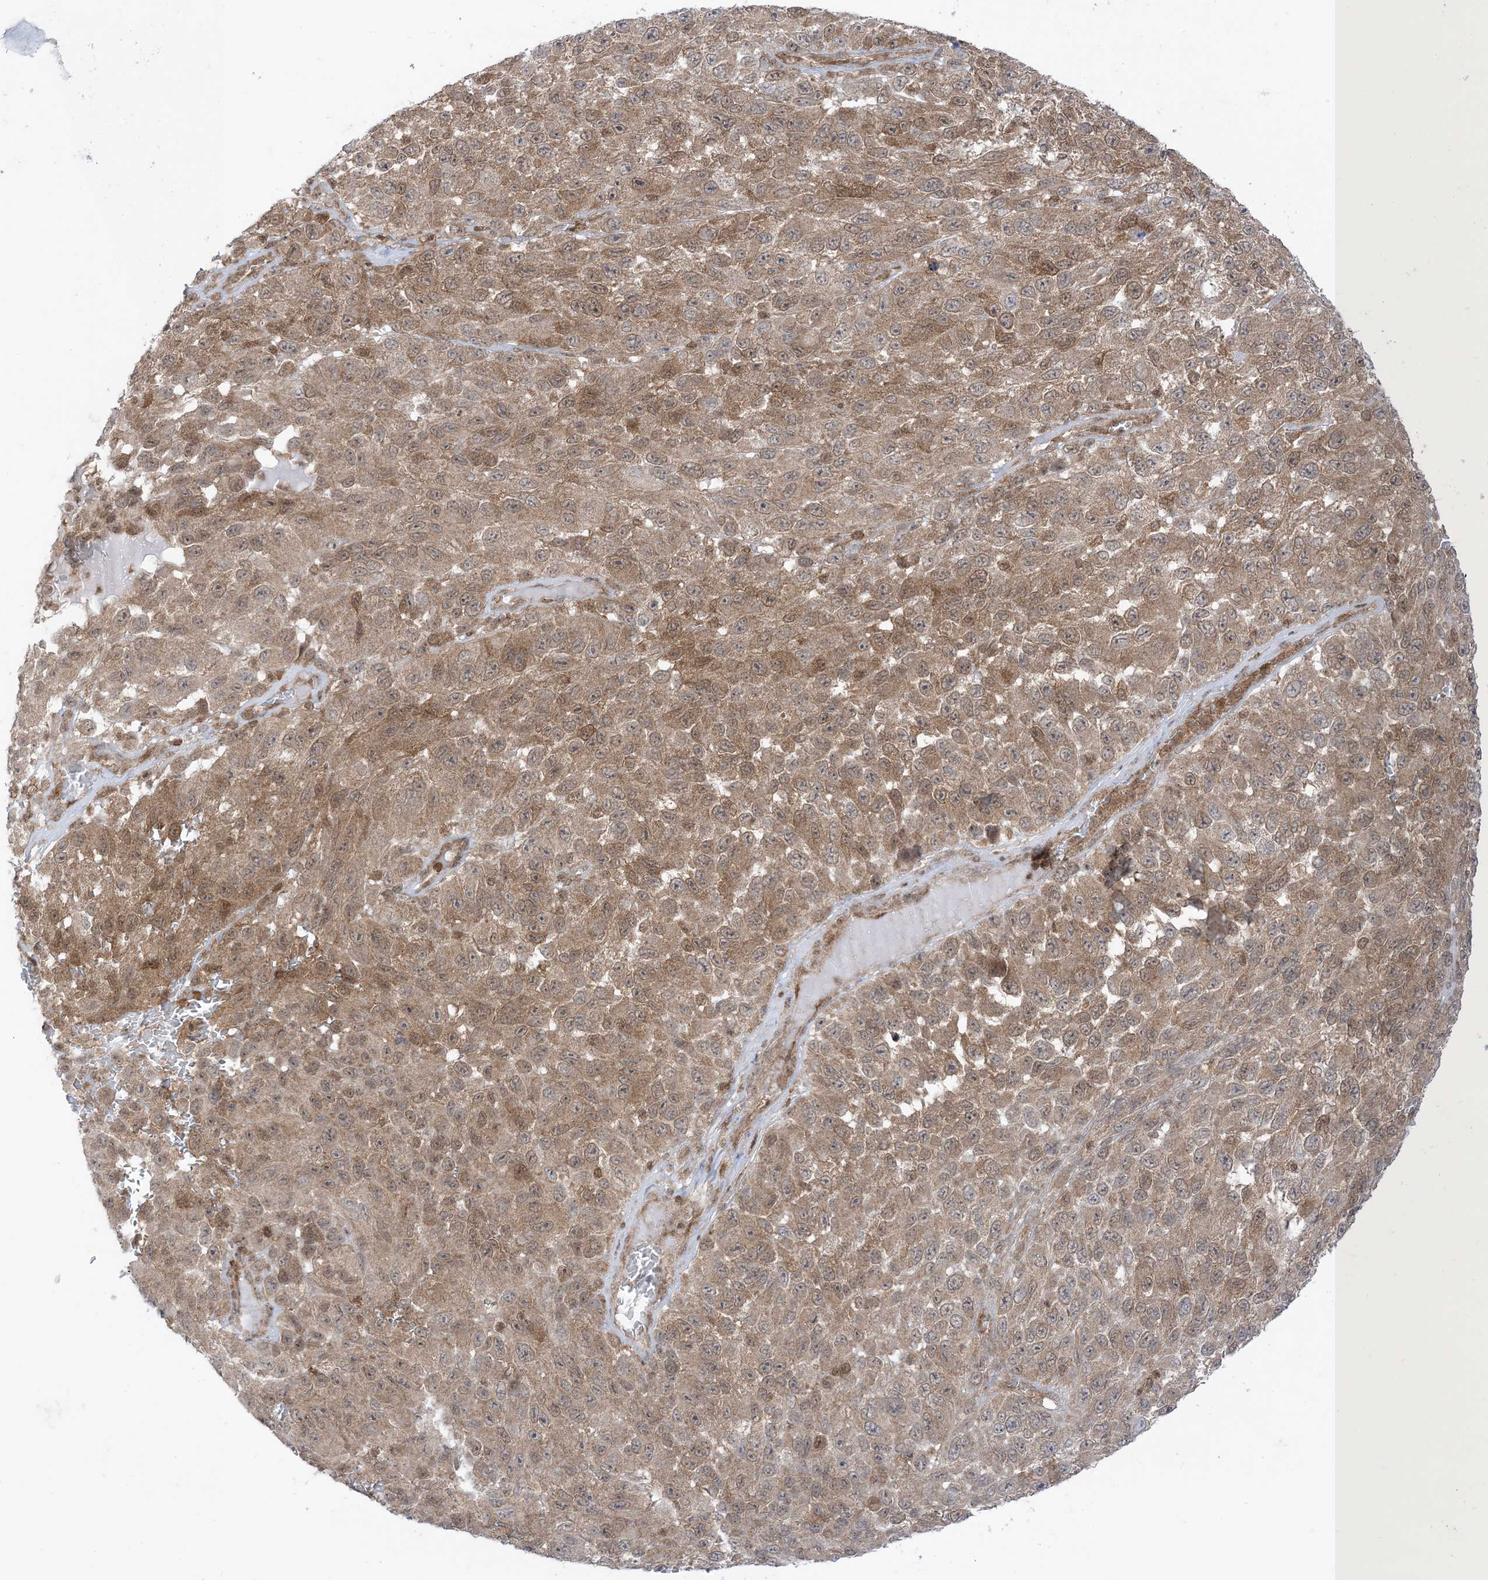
{"staining": {"intensity": "moderate", "quantity": ">75%", "location": "cytoplasmic/membranous"}, "tissue": "melanoma", "cell_type": "Tumor cells", "image_type": "cancer", "snomed": [{"axis": "morphology", "description": "Malignant melanoma, NOS"}, {"axis": "topography", "description": "Skin"}], "caption": "Malignant melanoma was stained to show a protein in brown. There is medium levels of moderate cytoplasmic/membranous staining in approximately >75% of tumor cells. The staining is performed using DAB brown chromogen to label protein expression. The nuclei are counter-stained blue using hematoxylin.", "gene": "PTPA", "patient": {"sex": "female", "age": 96}}